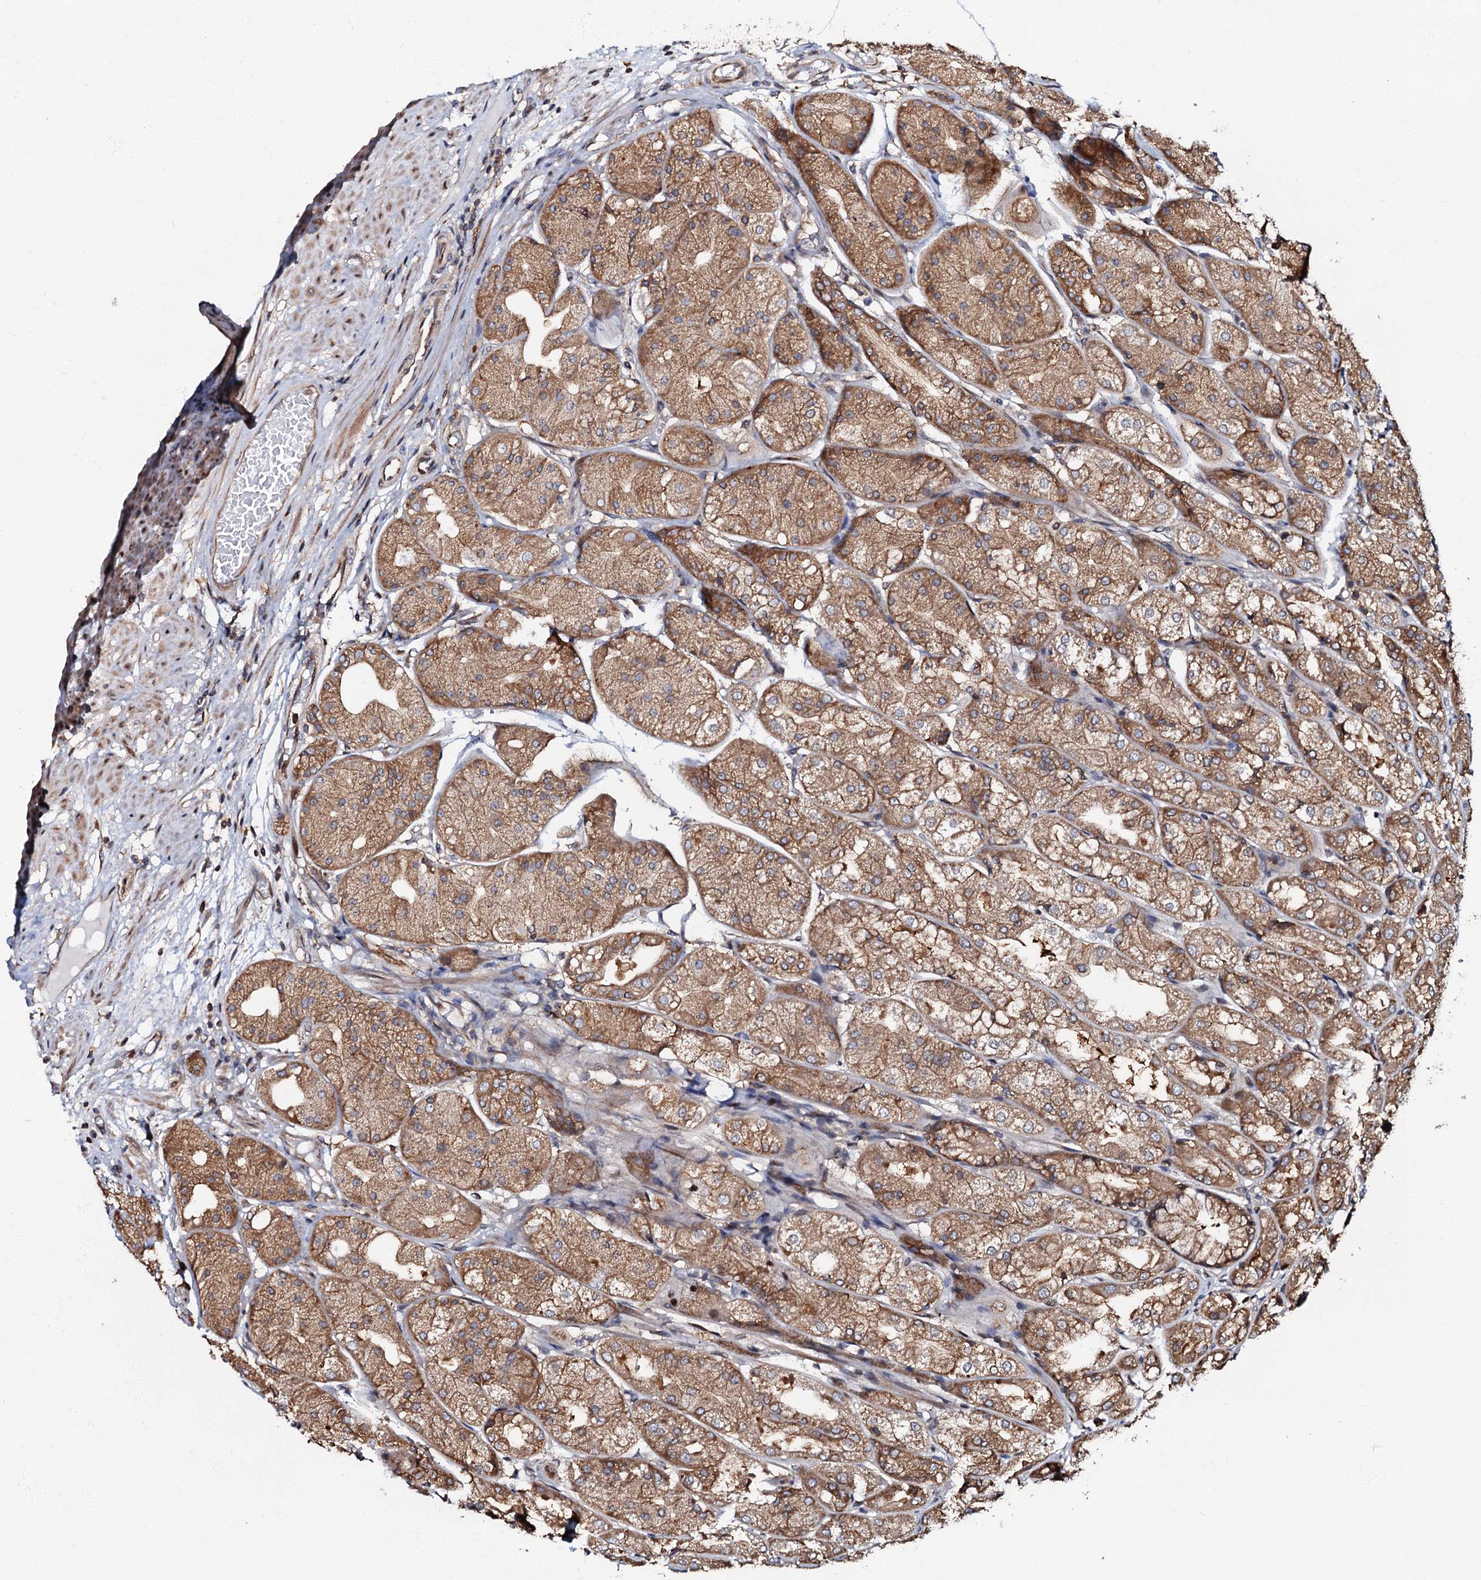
{"staining": {"intensity": "moderate", "quantity": ">75%", "location": "cytoplasmic/membranous"}, "tissue": "stomach", "cell_type": "Glandular cells", "image_type": "normal", "snomed": [{"axis": "morphology", "description": "Normal tissue, NOS"}, {"axis": "topography", "description": "Stomach, upper"}], "caption": "IHC image of unremarkable stomach: stomach stained using IHC exhibits medium levels of moderate protein expression localized specifically in the cytoplasmic/membranous of glandular cells, appearing as a cytoplasmic/membranous brown color.", "gene": "OSBP", "patient": {"sex": "male", "age": 72}}